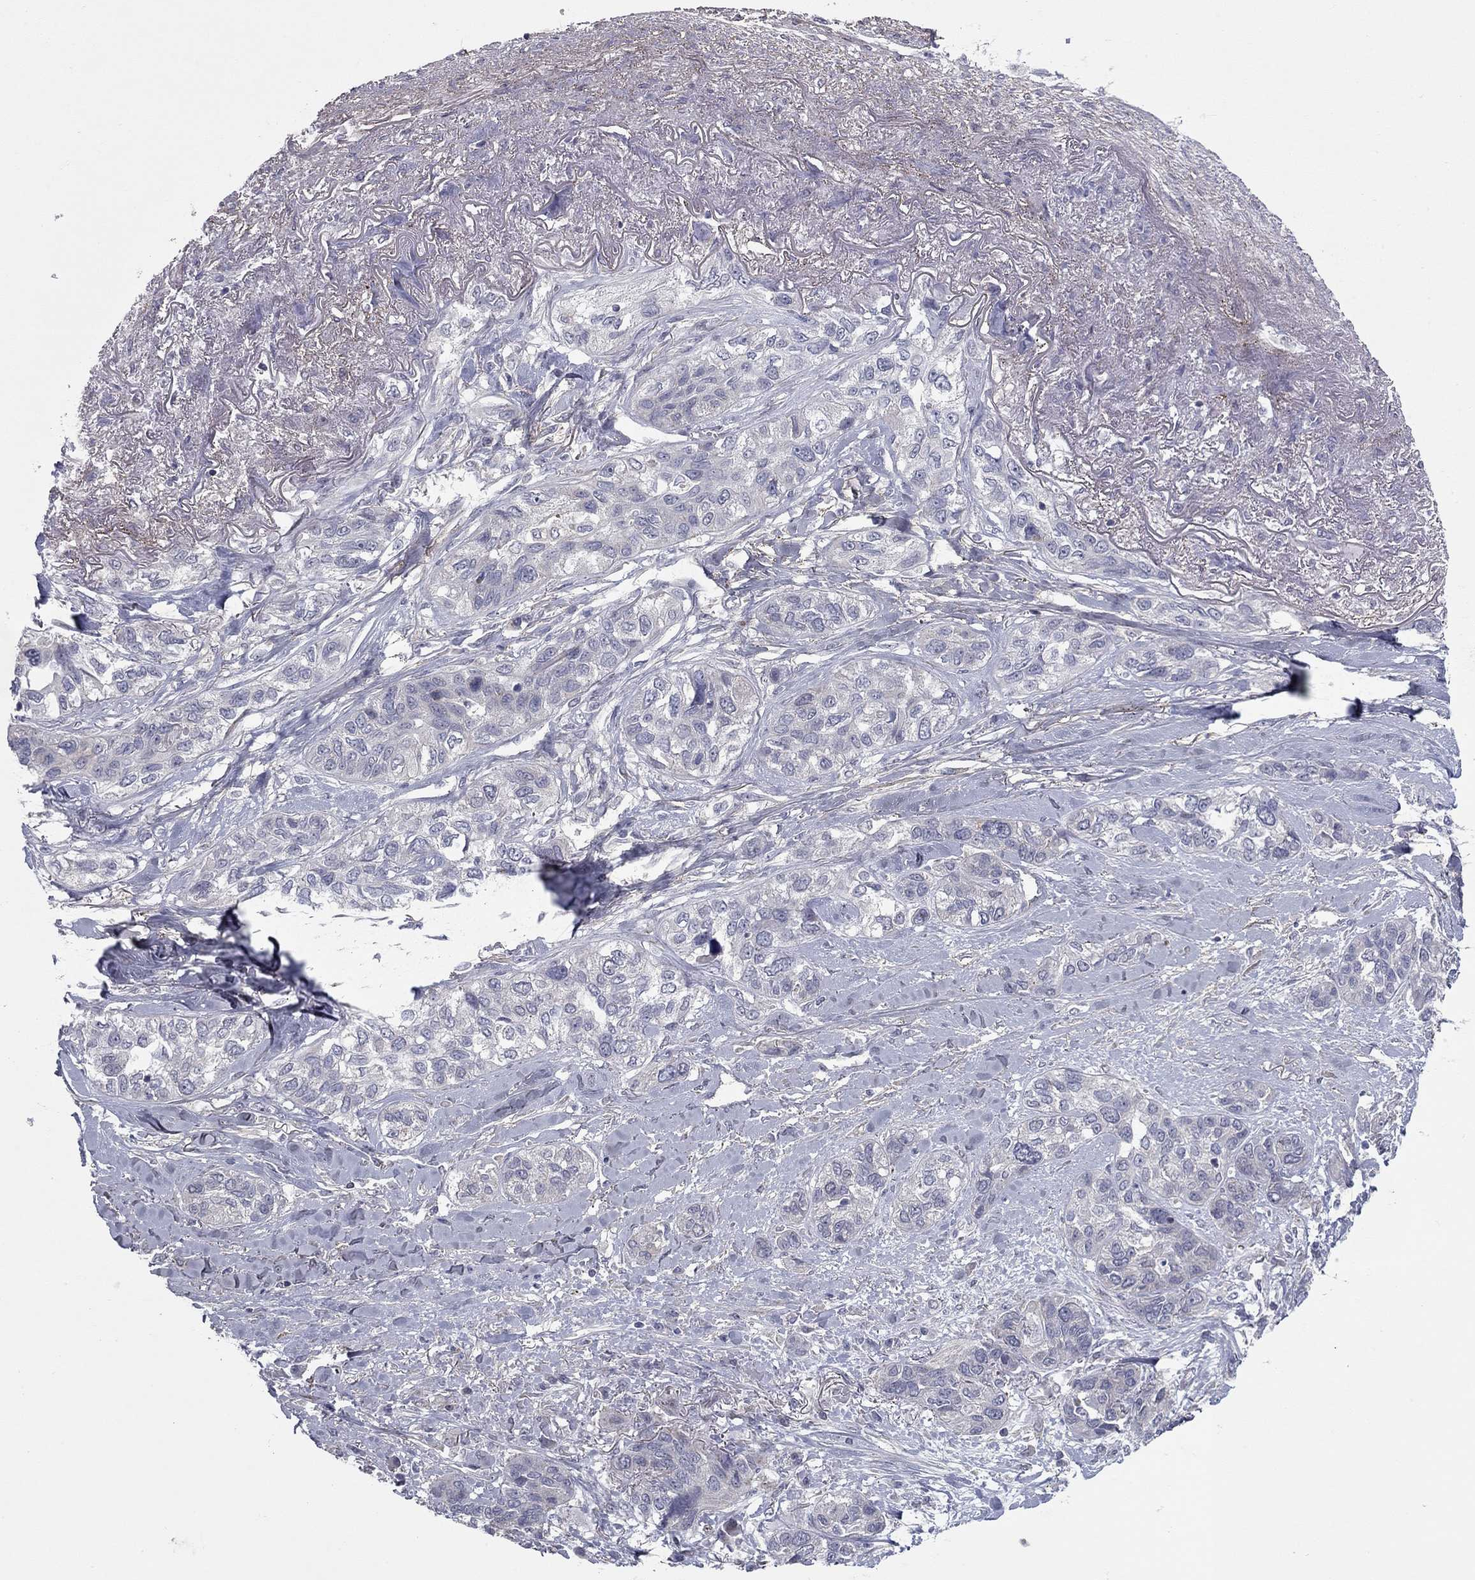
{"staining": {"intensity": "negative", "quantity": "none", "location": "none"}, "tissue": "lung cancer", "cell_type": "Tumor cells", "image_type": "cancer", "snomed": [{"axis": "morphology", "description": "Squamous cell carcinoma, NOS"}, {"axis": "topography", "description": "Lung"}], "caption": "Immunohistochemistry image of neoplastic tissue: human lung squamous cell carcinoma stained with DAB (3,3'-diaminobenzidine) displays no significant protein positivity in tumor cells.", "gene": "DUSP7", "patient": {"sex": "female", "age": 70}}